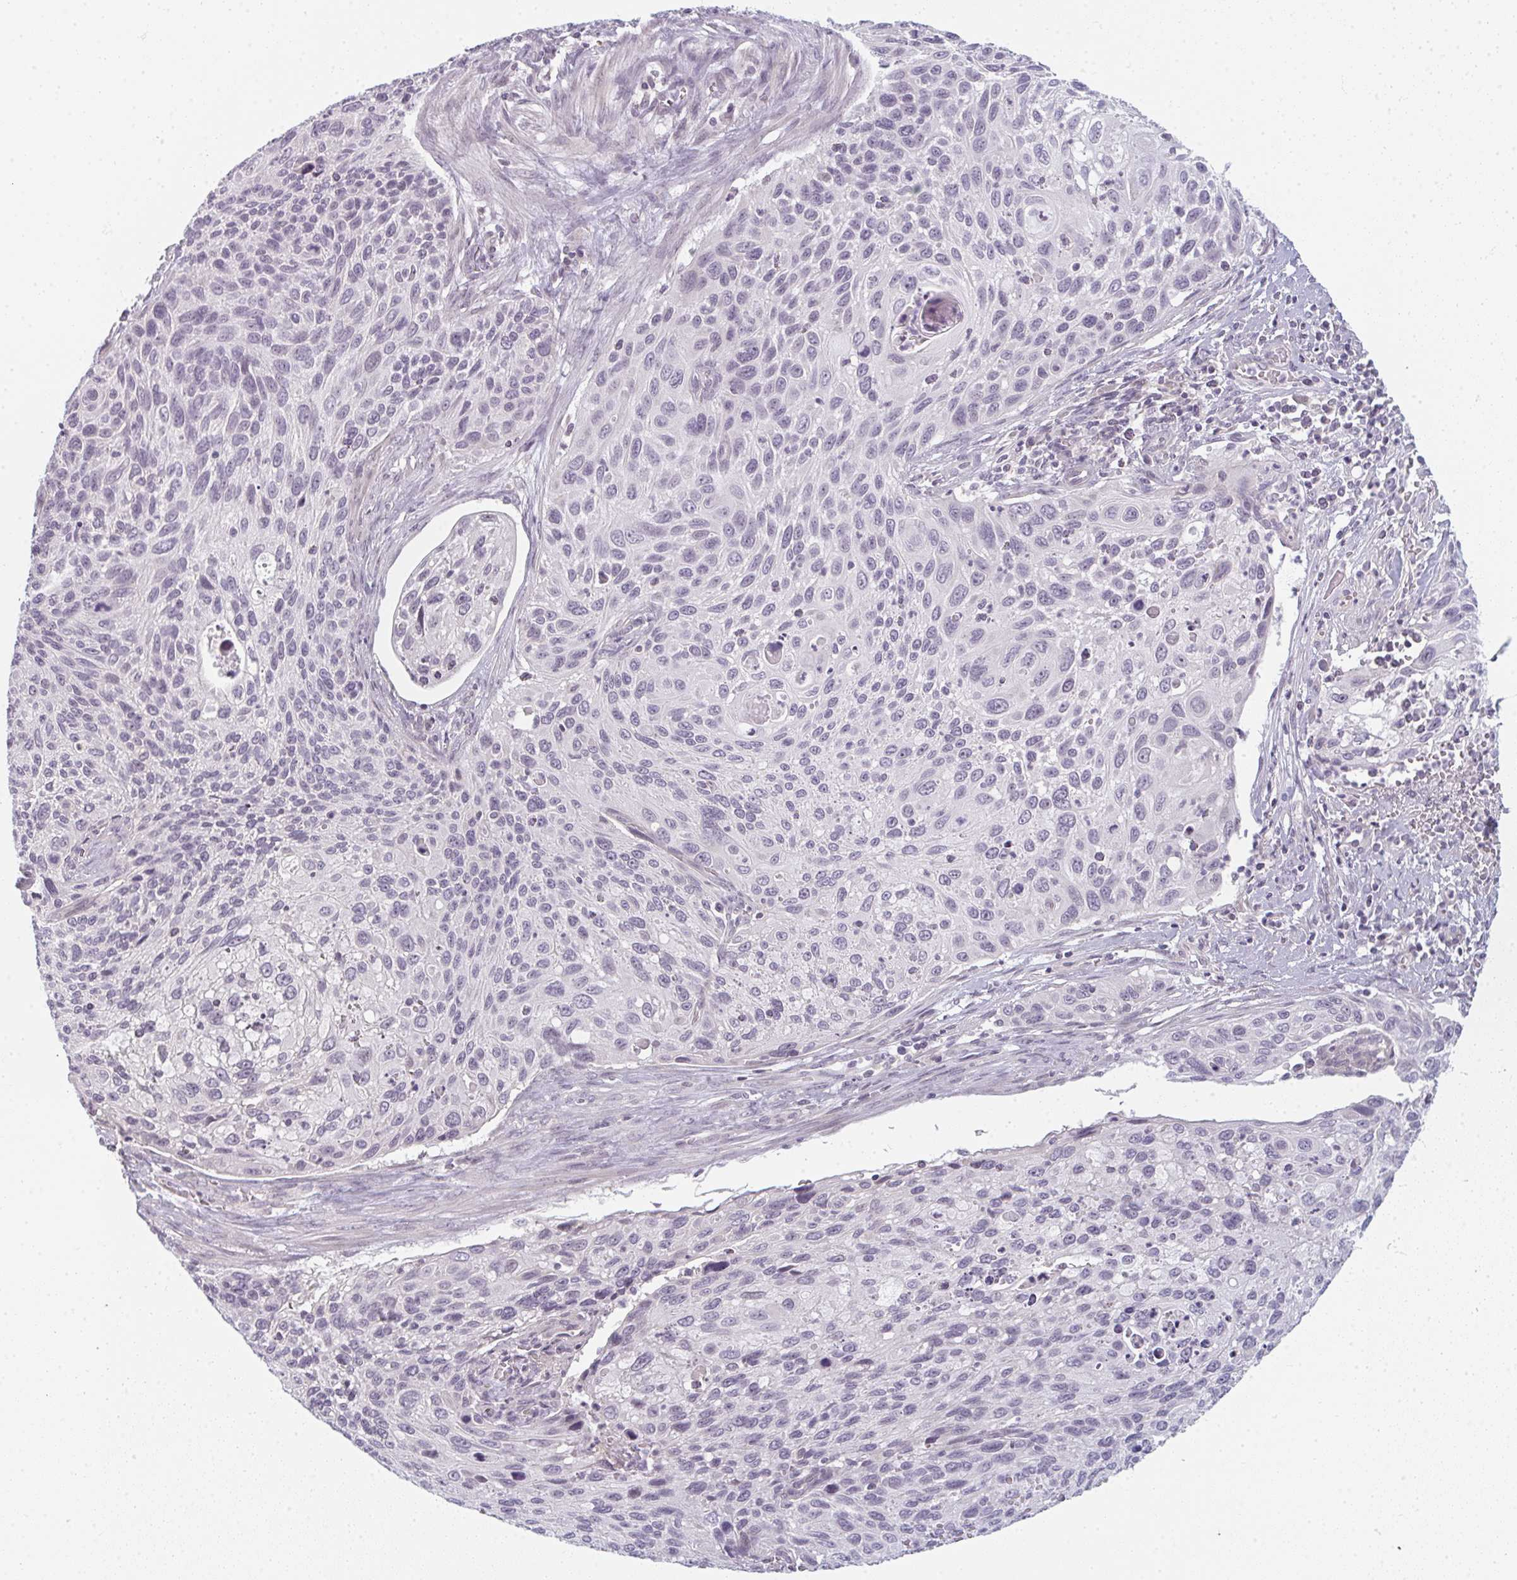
{"staining": {"intensity": "negative", "quantity": "none", "location": "none"}, "tissue": "cervical cancer", "cell_type": "Tumor cells", "image_type": "cancer", "snomed": [{"axis": "morphology", "description": "Squamous cell carcinoma, NOS"}, {"axis": "topography", "description": "Cervix"}], "caption": "The histopathology image shows no staining of tumor cells in cervical squamous cell carcinoma.", "gene": "RBBP6", "patient": {"sex": "female", "age": 70}}